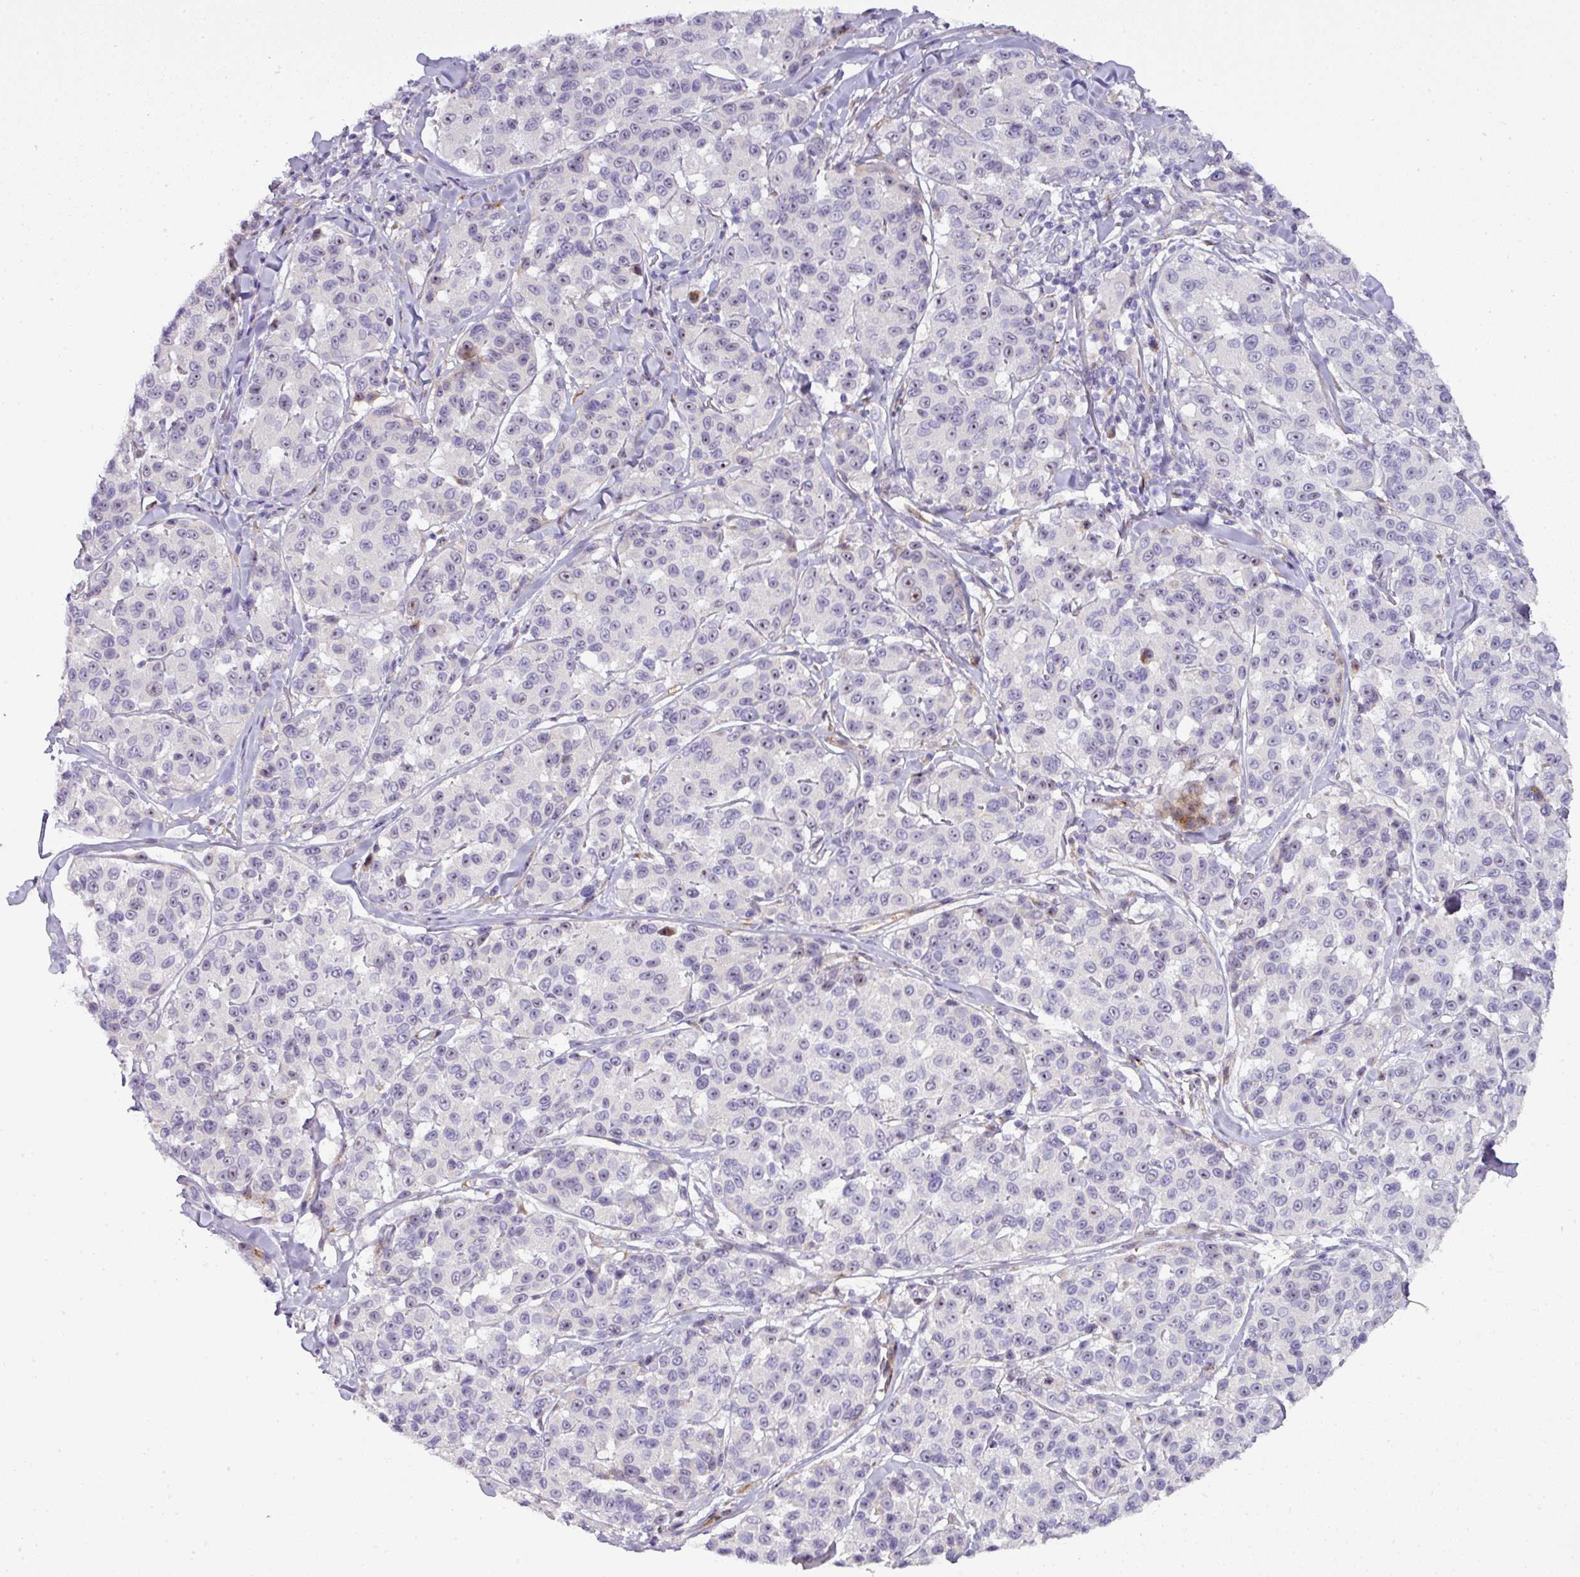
{"staining": {"intensity": "negative", "quantity": "none", "location": "none"}, "tissue": "melanoma", "cell_type": "Tumor cells", "image_type": "cancer", "snomed": [{"axis": "morphology", "description": "Malignant melanoma, NOS"}, {"axis": "topography", "description": "Skin"}], "caption": "Histopathology image shows no significant protein positivity in tumor cells of melanoma.", "gene": "ATP6V1F", "patient": {"sex": "female", "age": 66}}